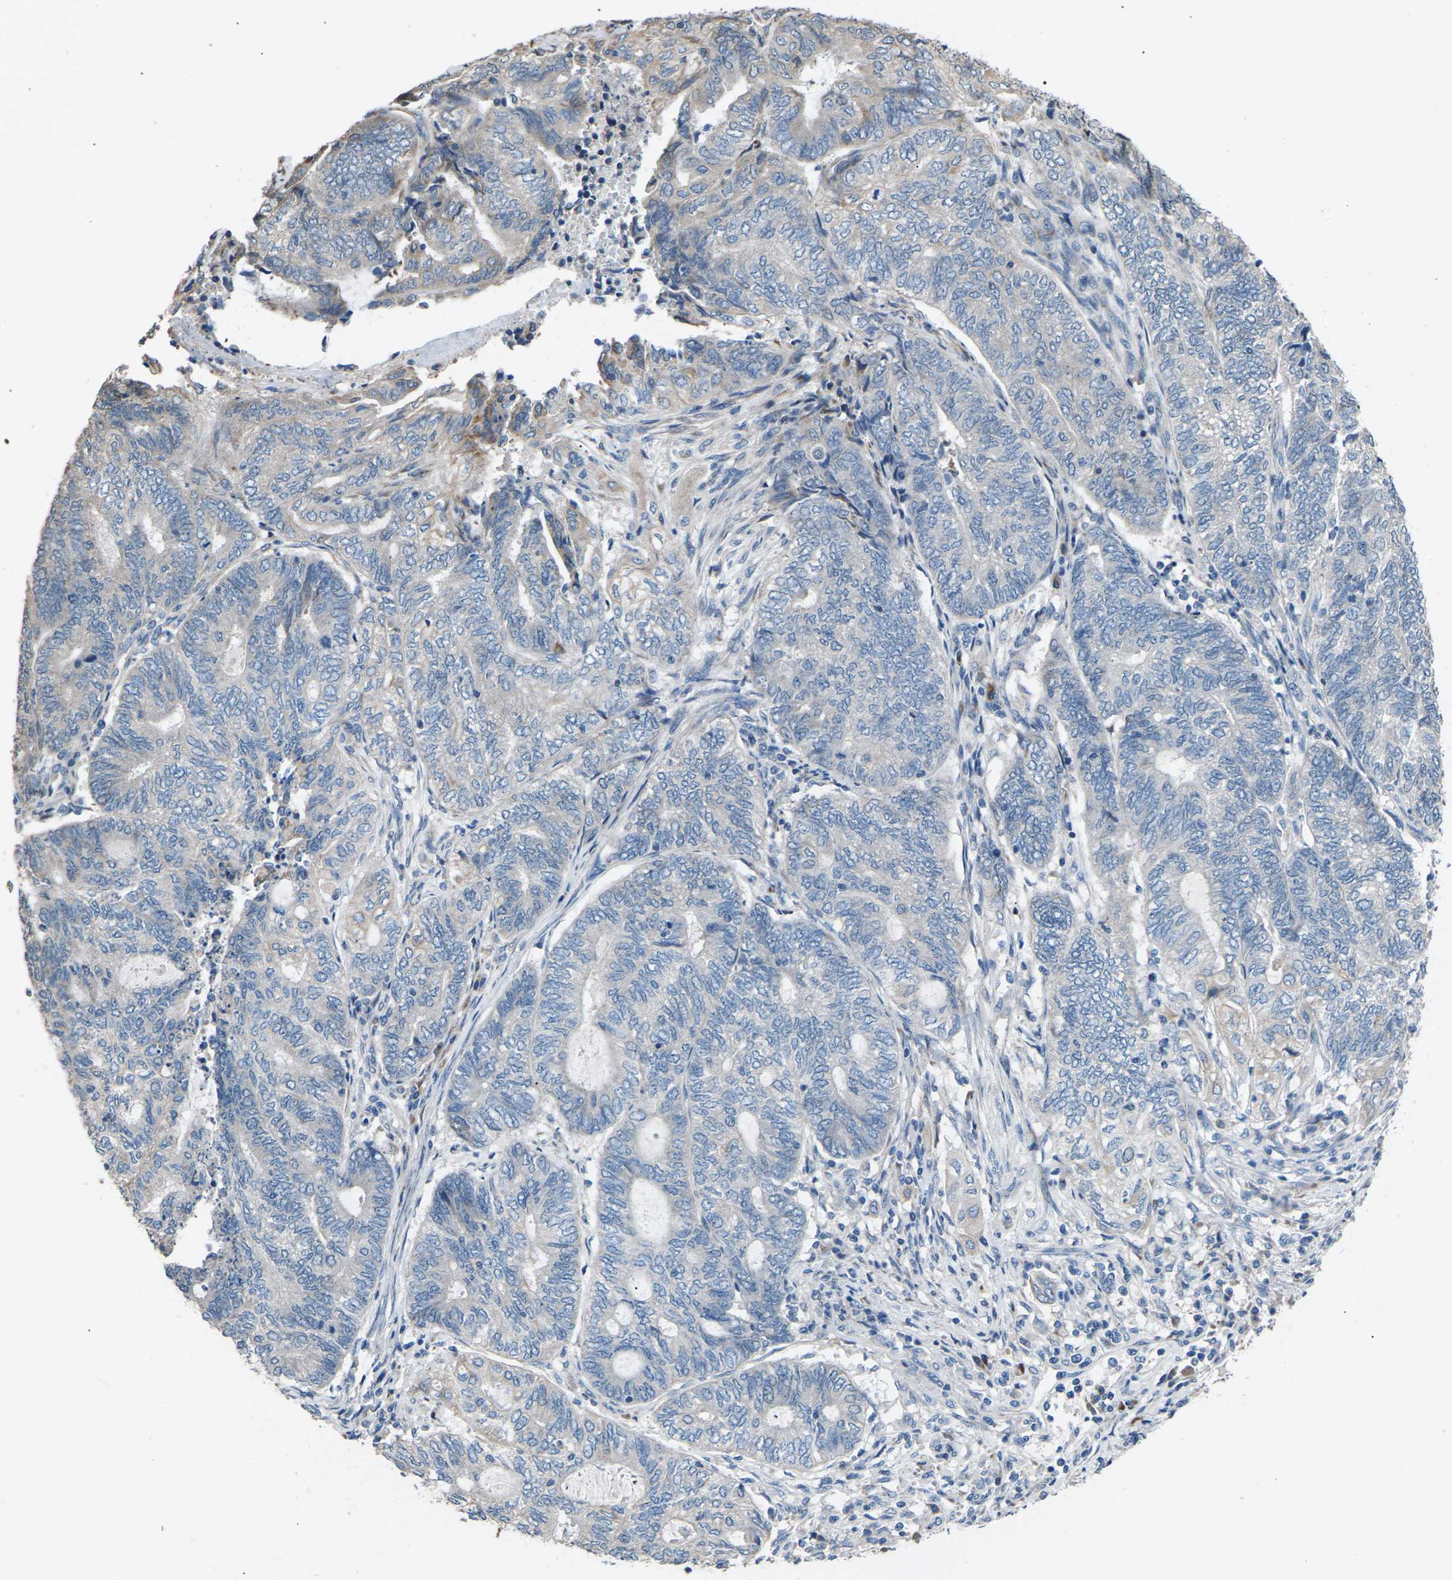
{"staining": {"intensity": "negative", "quantity": "none", "location": "none"}, "tissue": "endometrial cancer", "cell_type": "Tumor cells", "image_type": "cancer", "snomed": [{"axis": "morphology", "description": "Adenocarcinoma, NOS"}, {"axis": "topography", "description": "Uterus"}, {"axis": "topography", "description": "Endometrium"}], "caption": "Endometrial cancer (adenocarcinoma) stained for a protein using immunohistochemistry reveals no positivity tumor cells.", "gene": "KLHDC8B", "patient": {"sex": "female", "age": 70}}